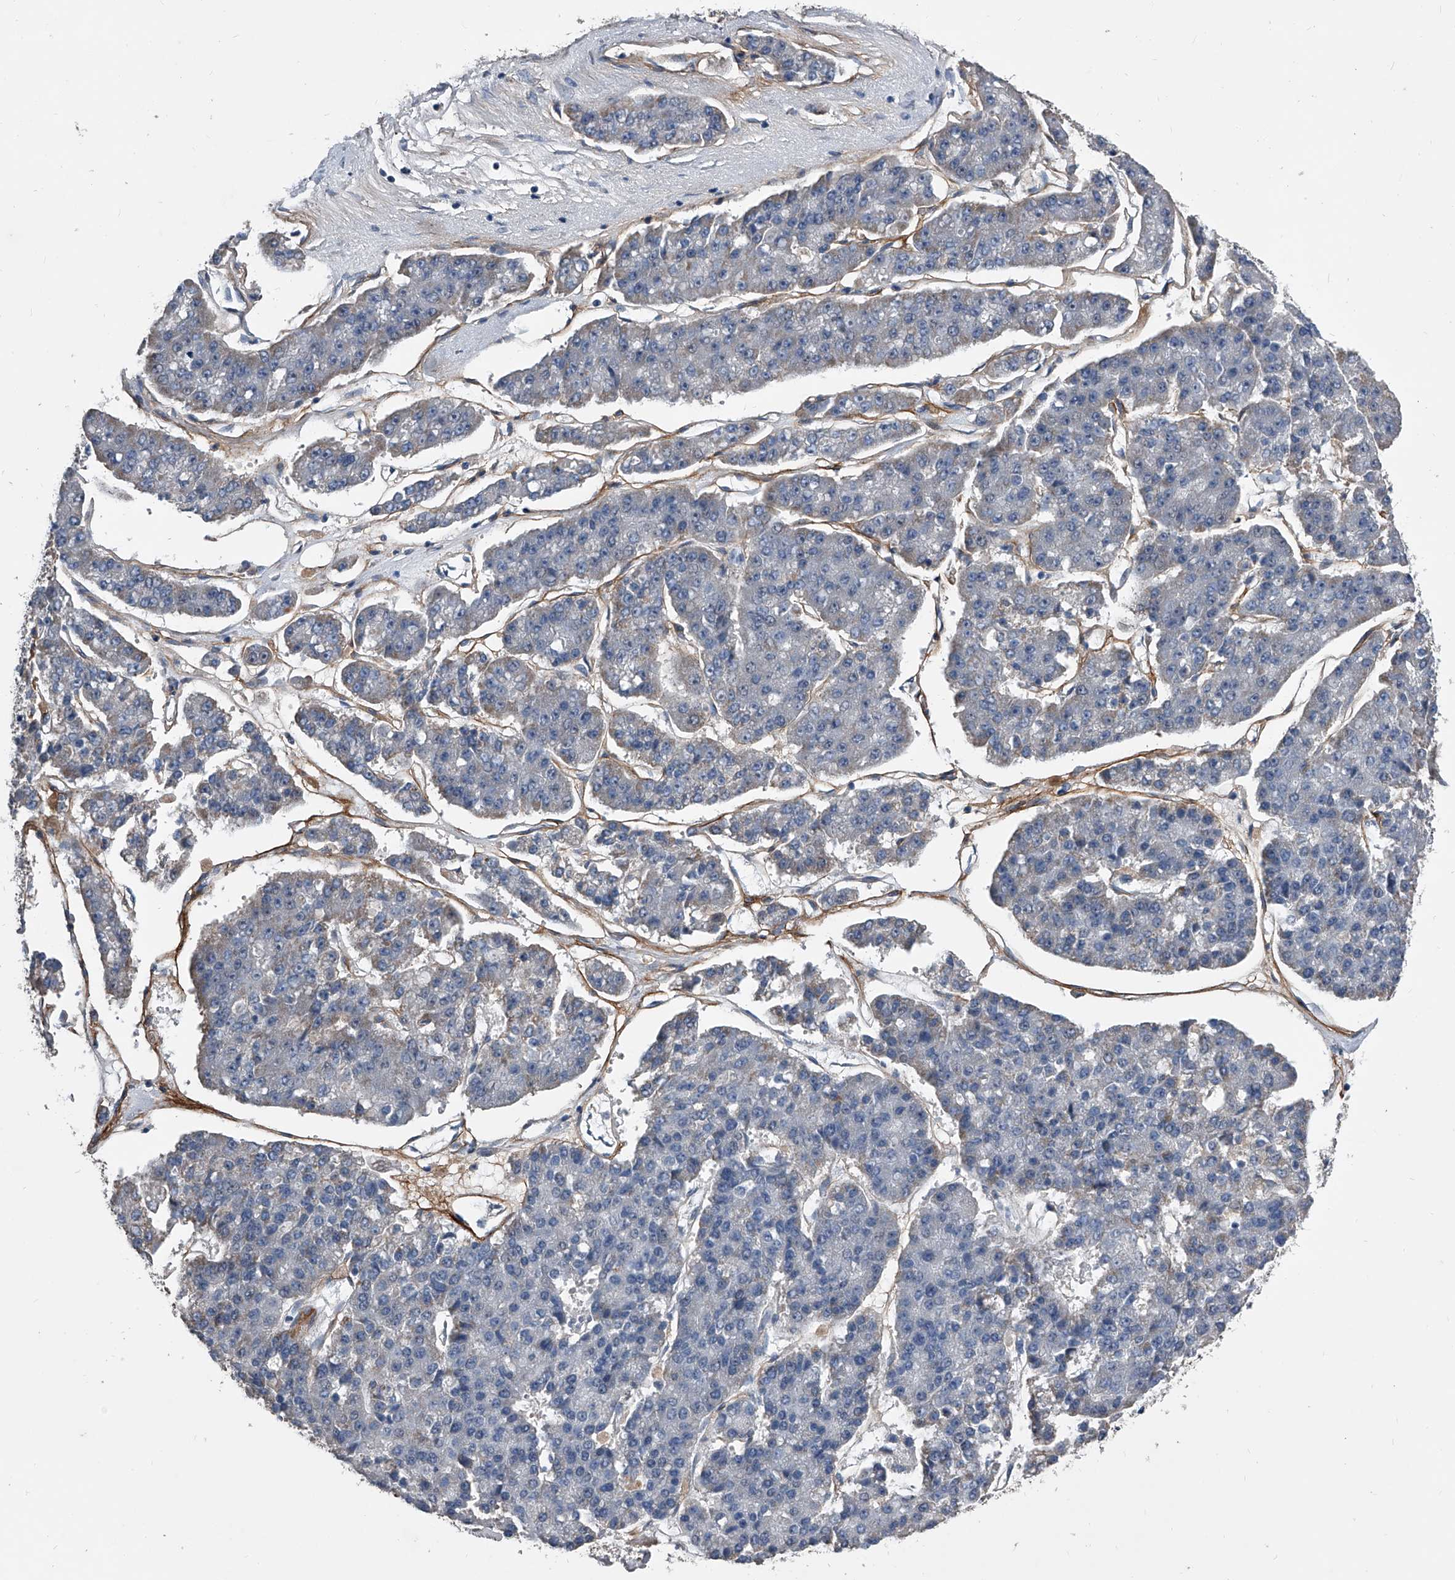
{"staining": {"intensity": "negative", "quantity": "none", "location": "none"}, "tissue": "pancreatic cancer", "cell_type": "Tumor cells", "image_type": "cancer", "snomed": [{"axis": "morphology", "description": "Adenocarcinoma, NOS"}, {"axis": "topography", "description": "Pancreas"}], "caption": "Immunohistochemical staining of pancreatic cancer (adenocarcinoma) shows no significant expression in tumor cells. The staining is performed using DAB brown chromogen with nuclei counter-stained in using hematoxylin.", "gene": "PHACTR1", "patient": {"sex": "male", "age": 50}}